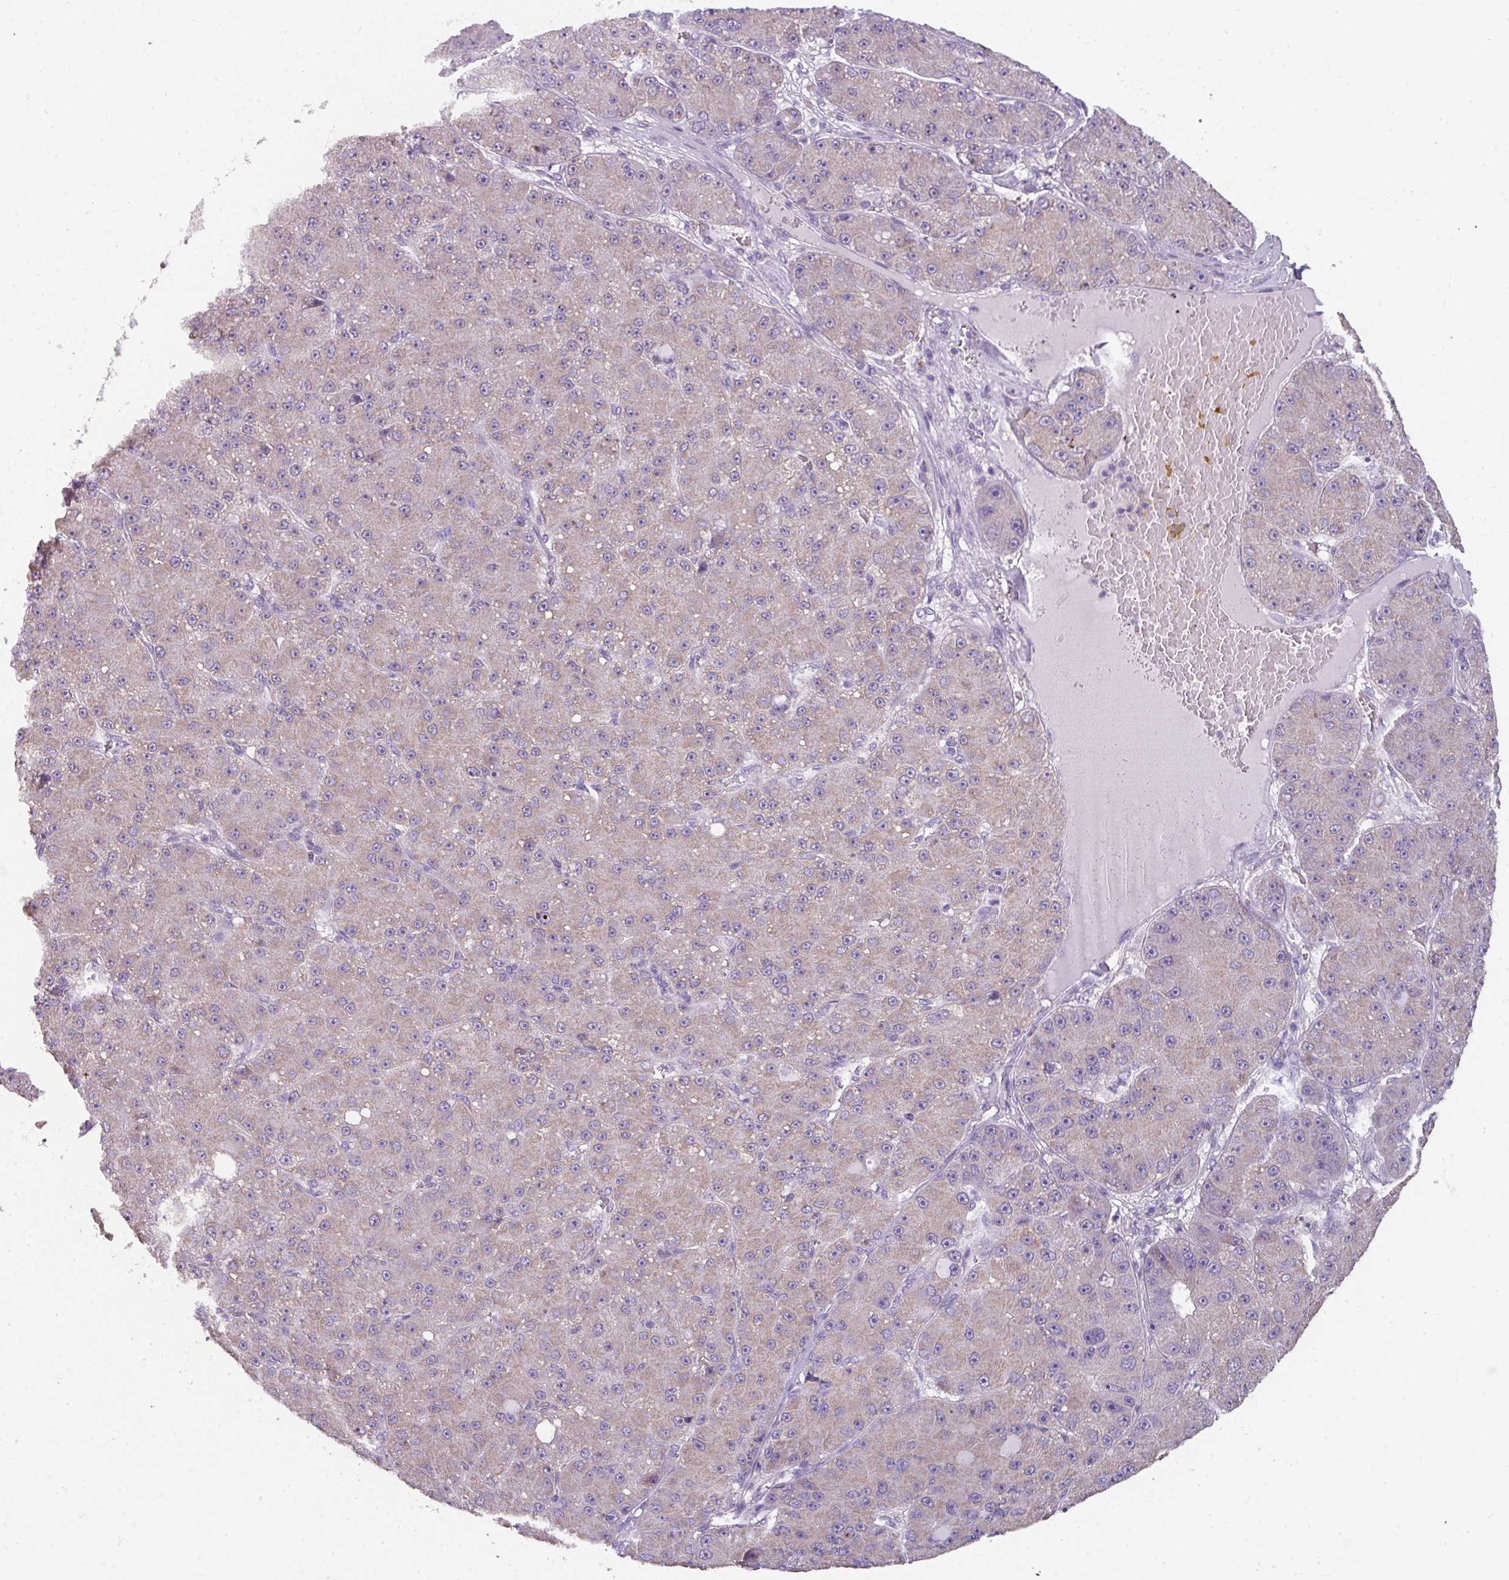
{"staining": {"intensity": "weak", "quantity": "25%-75%", "location": "cytoplasmic/membranous"}, "tissue": "liver cancer", "cell_type": "Tumor cells", "image_type": "cancer", "snomed": [{"axis": "morphology", "description": "Carcinoma, Hepatocellular, NOS"}, {"axis": "topography", "description": "Liver"}], "caption": "DAB immunohistochemical staining of human hepatocellular carcinoma (liver) displays weak cytoplasmic/membranous protein staining in about 25%-75% of tumor cells.", "gene": "PALS2", "patient": {"sex": "male", "age": 67}}